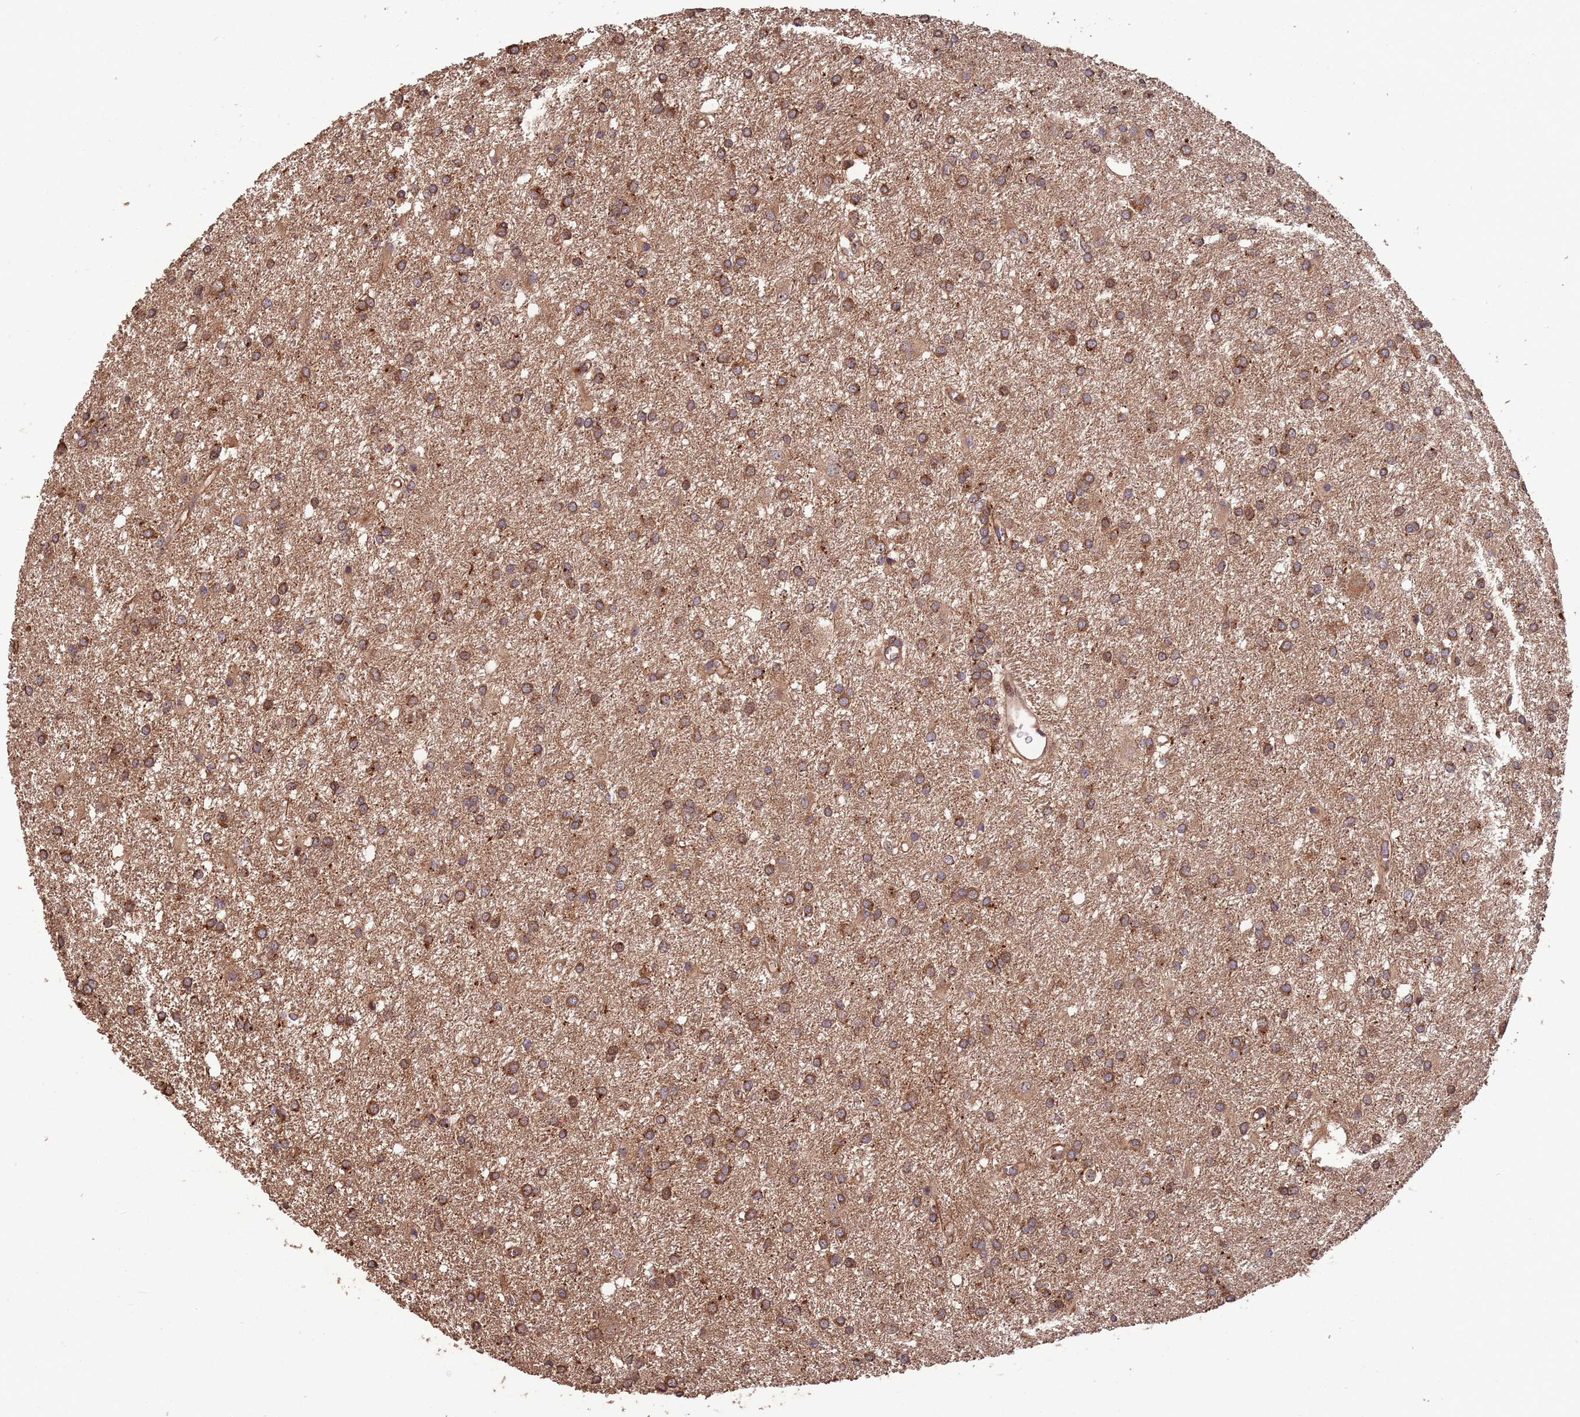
{"staining": {"intensity": "moderate", "quantity": ">75%", "location": "cytoplasmic/membranous"}, "tissue": "glioma", "cell_type": "Tumor cells", "image_type": "cancer", "snomed": [{"axis": "morphology", "description": "Glioma, malignant, High grade"}, {"axis": "topography", "description": "Brain"}], "caption": "Glioma was stained to show a protein in brown. There is medium levels of moderate cytoplasmic/membranous expression in approximately >75% of tumor cells.", "gene": "ZNF428", "patient": {"sex": "female", "age": 50}}